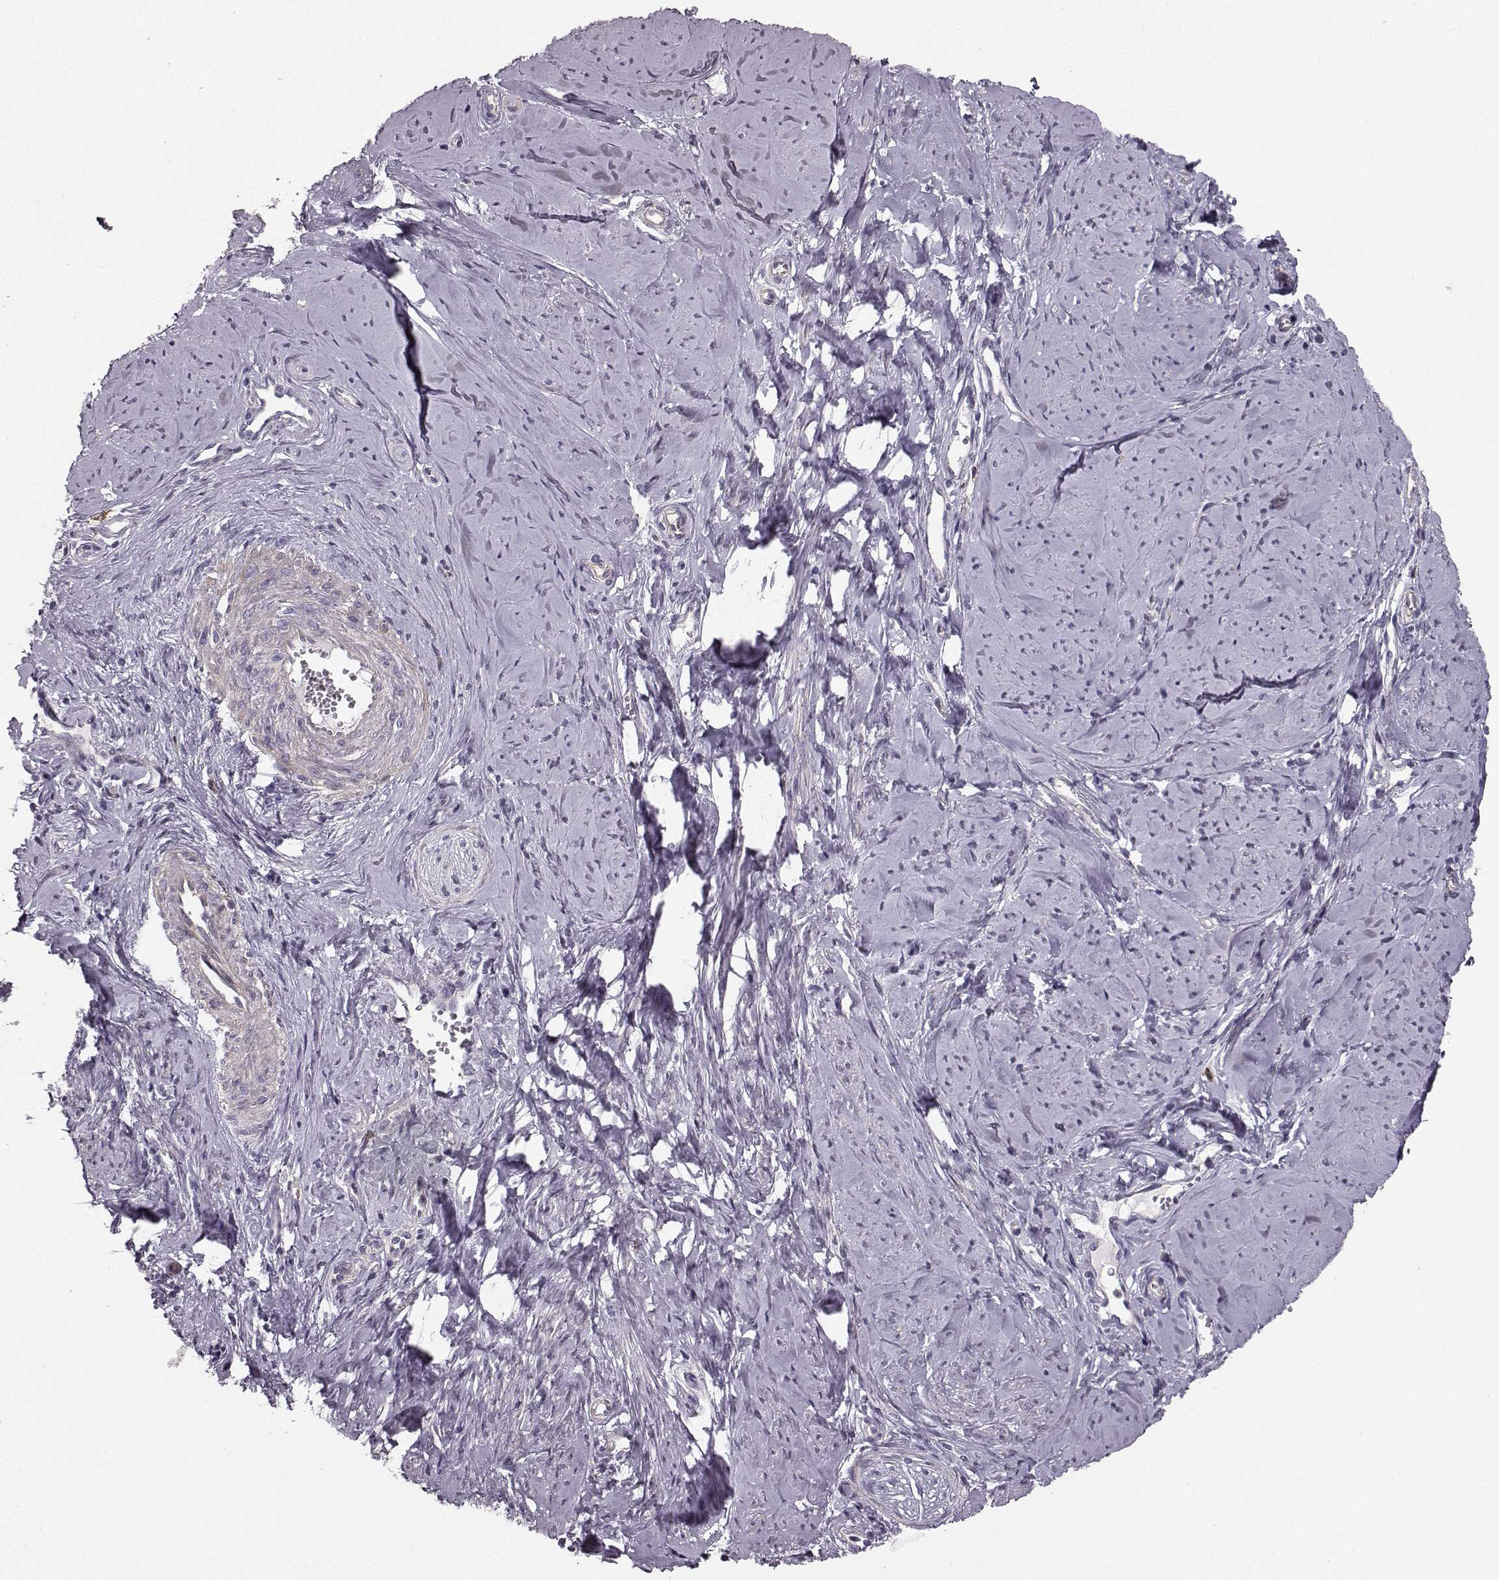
{"staining": {"intensity": "negative", "quantity": "none", "location": "none"}, "tissue": "smooth muscle", "cell_type": "Smooth muscle cells", "image_type": "normal", "snomed": [{"axis": "morphology", "description": "Normal tissue, NOS"}, {"axis": "topography", "description": "Smooth muscle"}], "caption": "Histopathology image shows no protein staining in smooth muscle cells of benign smooth muscle. (DAB (3,3'-diaminobenzidine) immunohistochemistry (IHC) visualized using brightfield microscopy, high magnification).", "gene": "GPR50", "patient": {"sex": "female", "age": 48}}